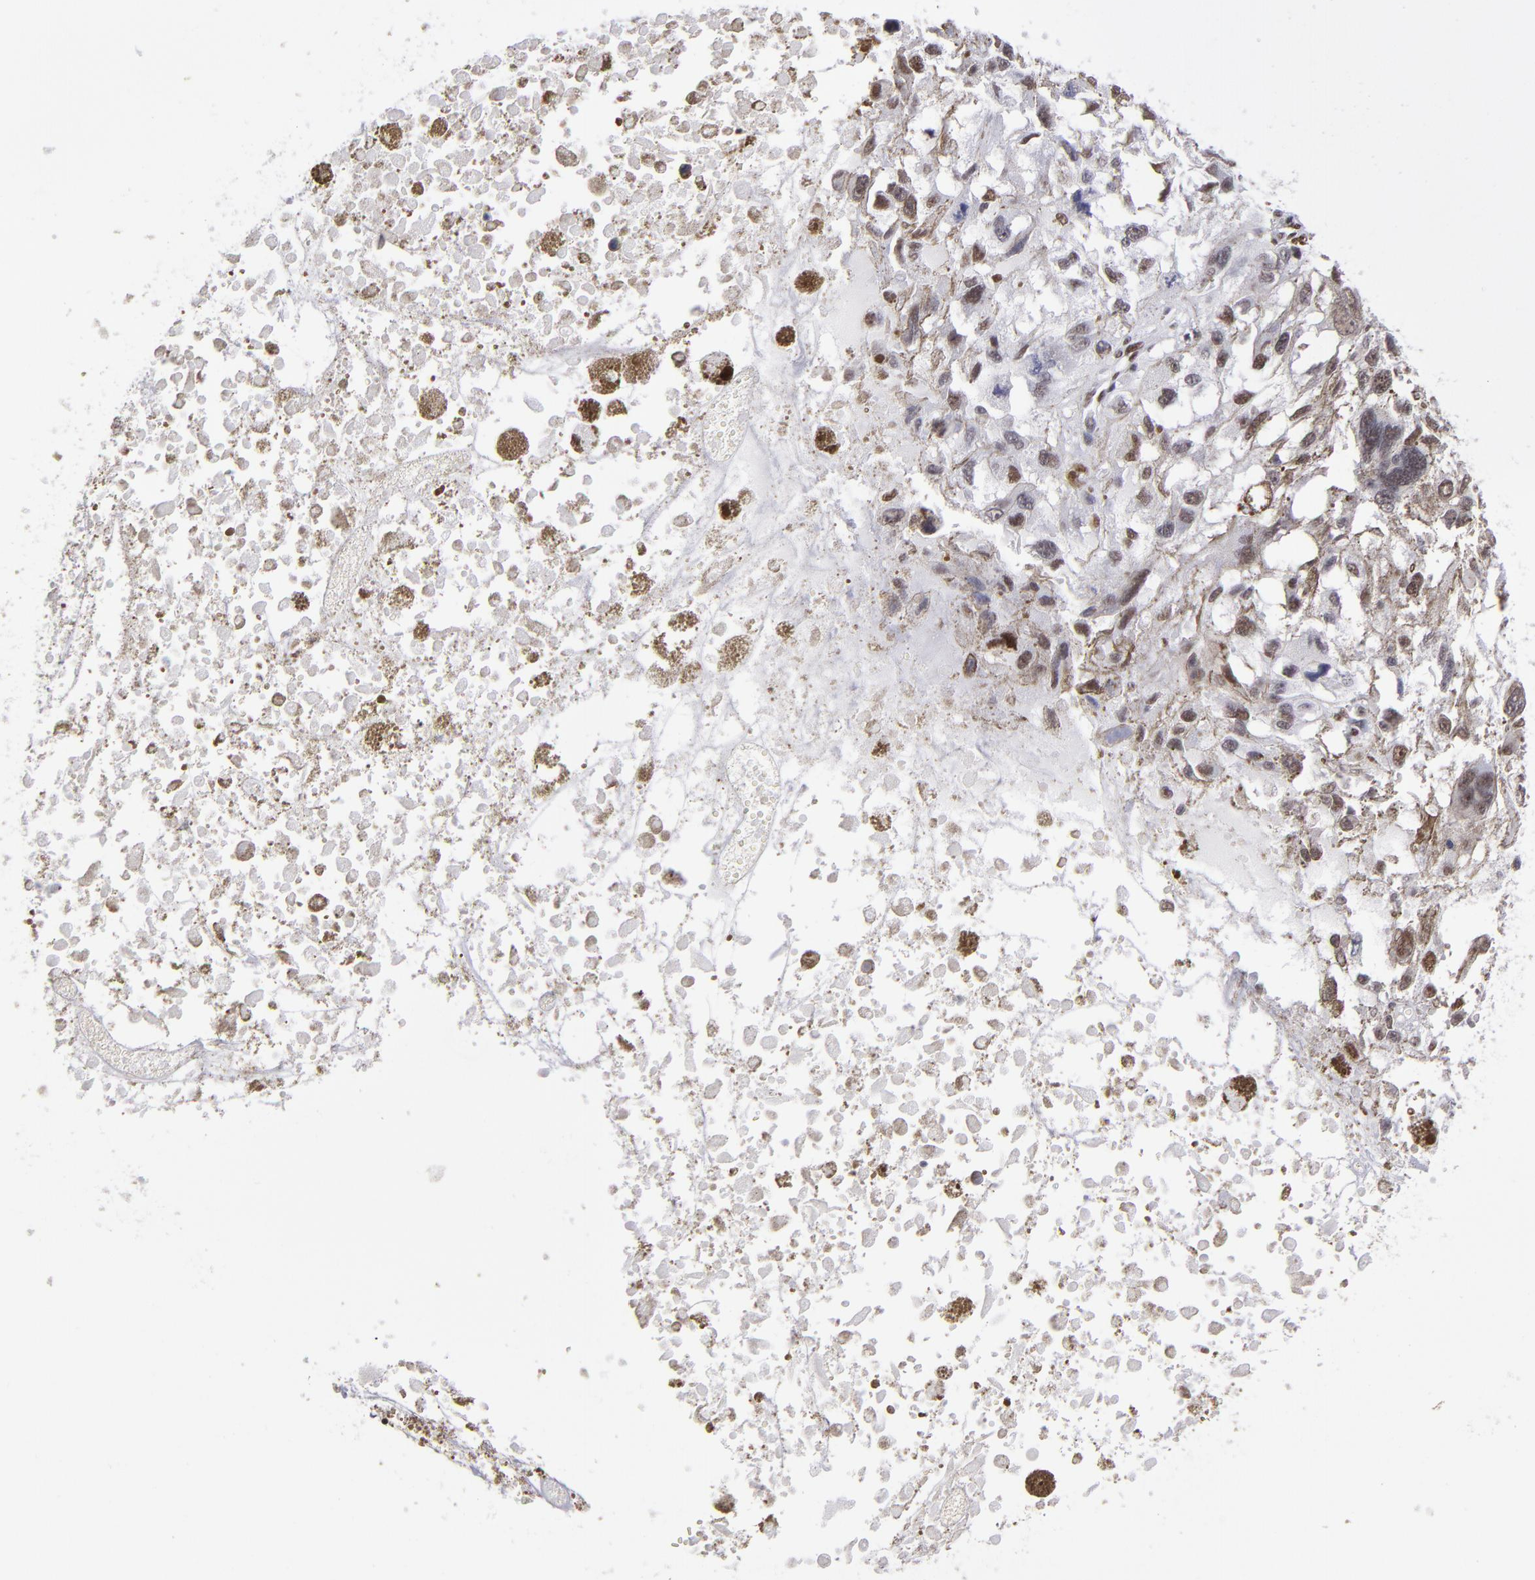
{"staining": {"intensity": "moderate", "quantity": "<25%", "location": "nuclear"}, "tissue": "melanoma", "cell_type": "Tumor cells", "image_type": "cancer", "snomed": [{"axis": "morphology", "description": "Malignant melanoma, Metastatic site"}, {"axis": "topography", "description": "Lymph node"}], "caption": "Malignant melanoma (metastatic site) stained with a protein marker exhibits moderate staining in tumor cells.", "gene": "TERF2", "patient": {"sex": "male", "age": 59}}